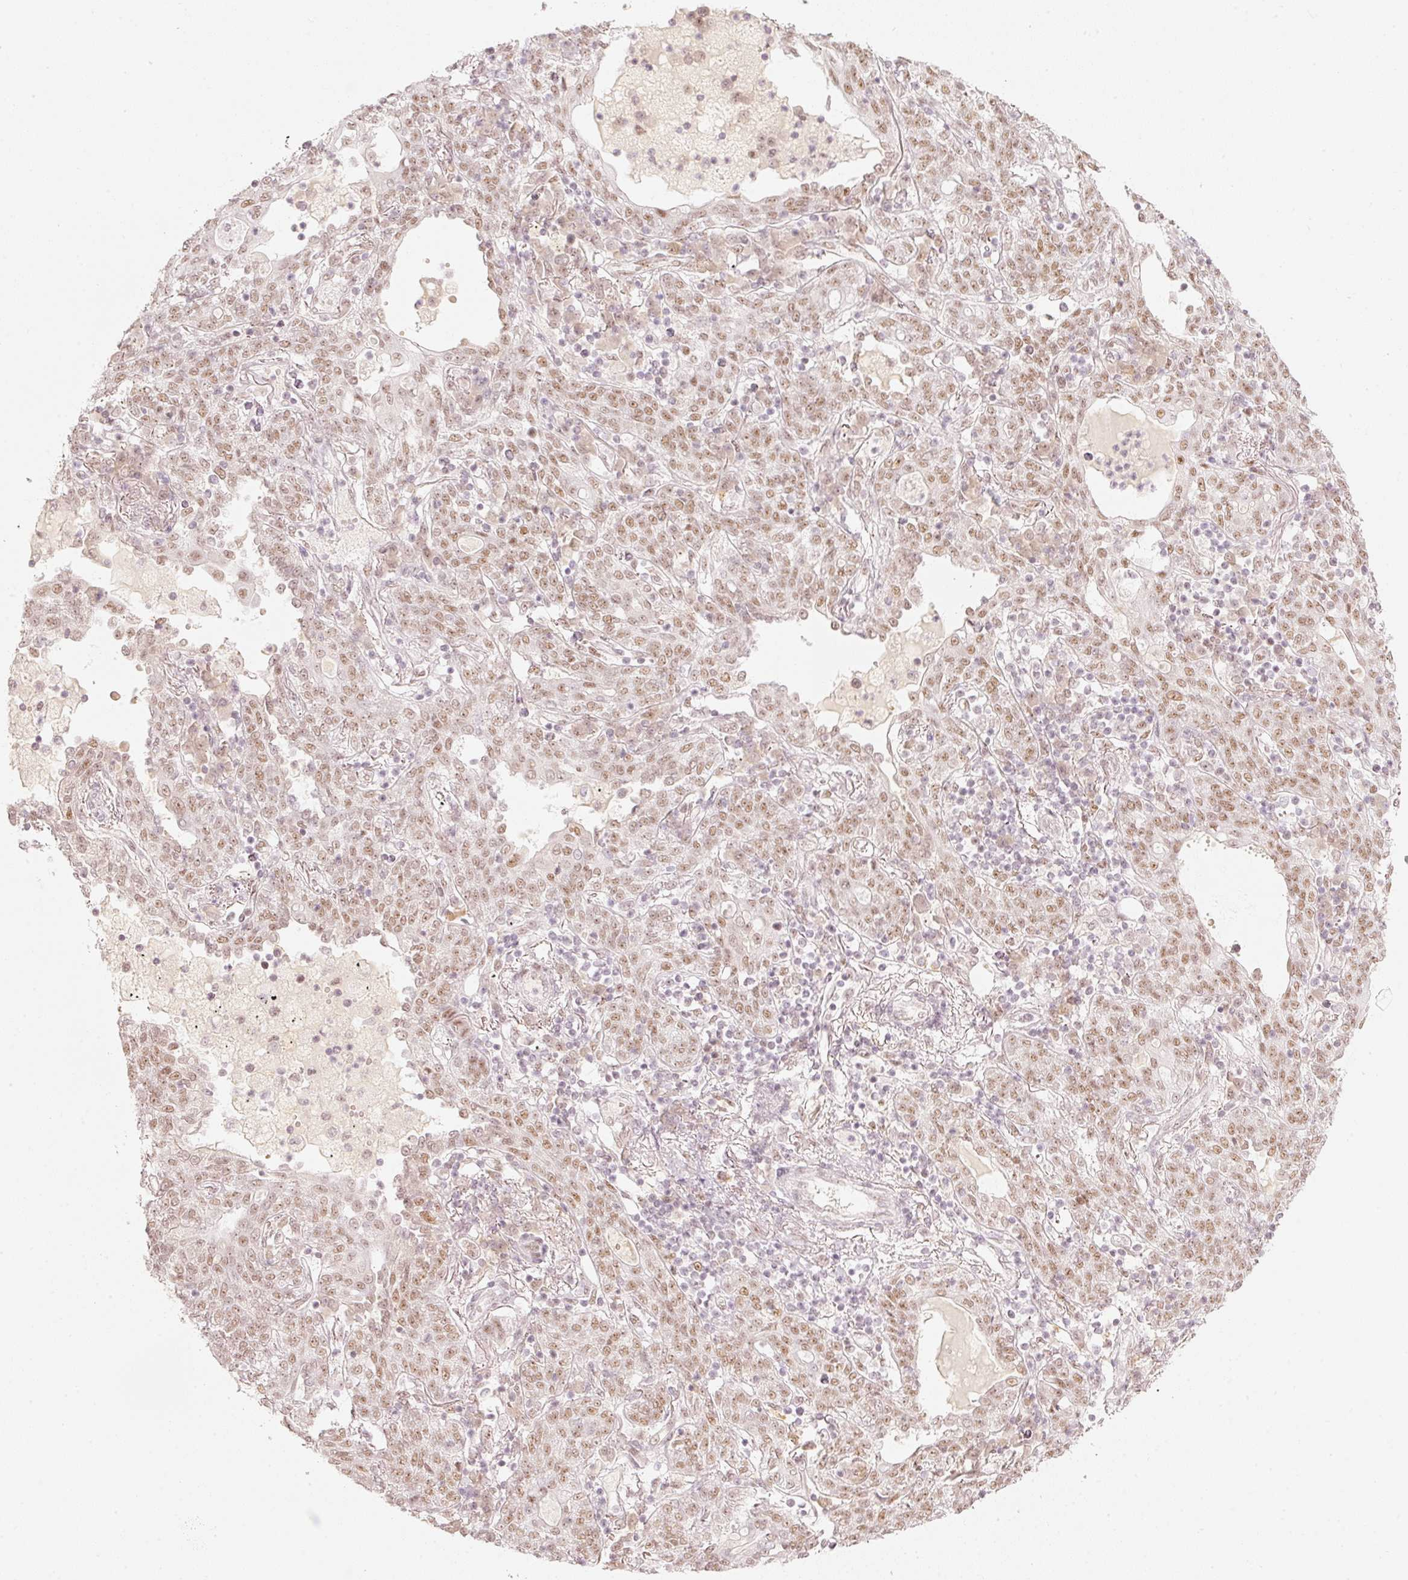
{"staining": {"intensity": "moderate", "quantity": ">75%", "location": "nuclear"}, "tissue": "lung cancer", "cell_type": "Tumor cells", "image_type": "cancer", "snomed": [{"axis": "morphology", "description": "Squamous cell carcinoma, NOS"}, {"axis": "topography", "description": "Lung"}], "caption": "A high-resolution micrograph shows immunohistochemistry (IHC) staining of lung cancer, which reveals moderate nuclear expression in about >75% of tumor cells.", "gene": "PPP1R10", "patient": {"sex": "female", "age": 70}}